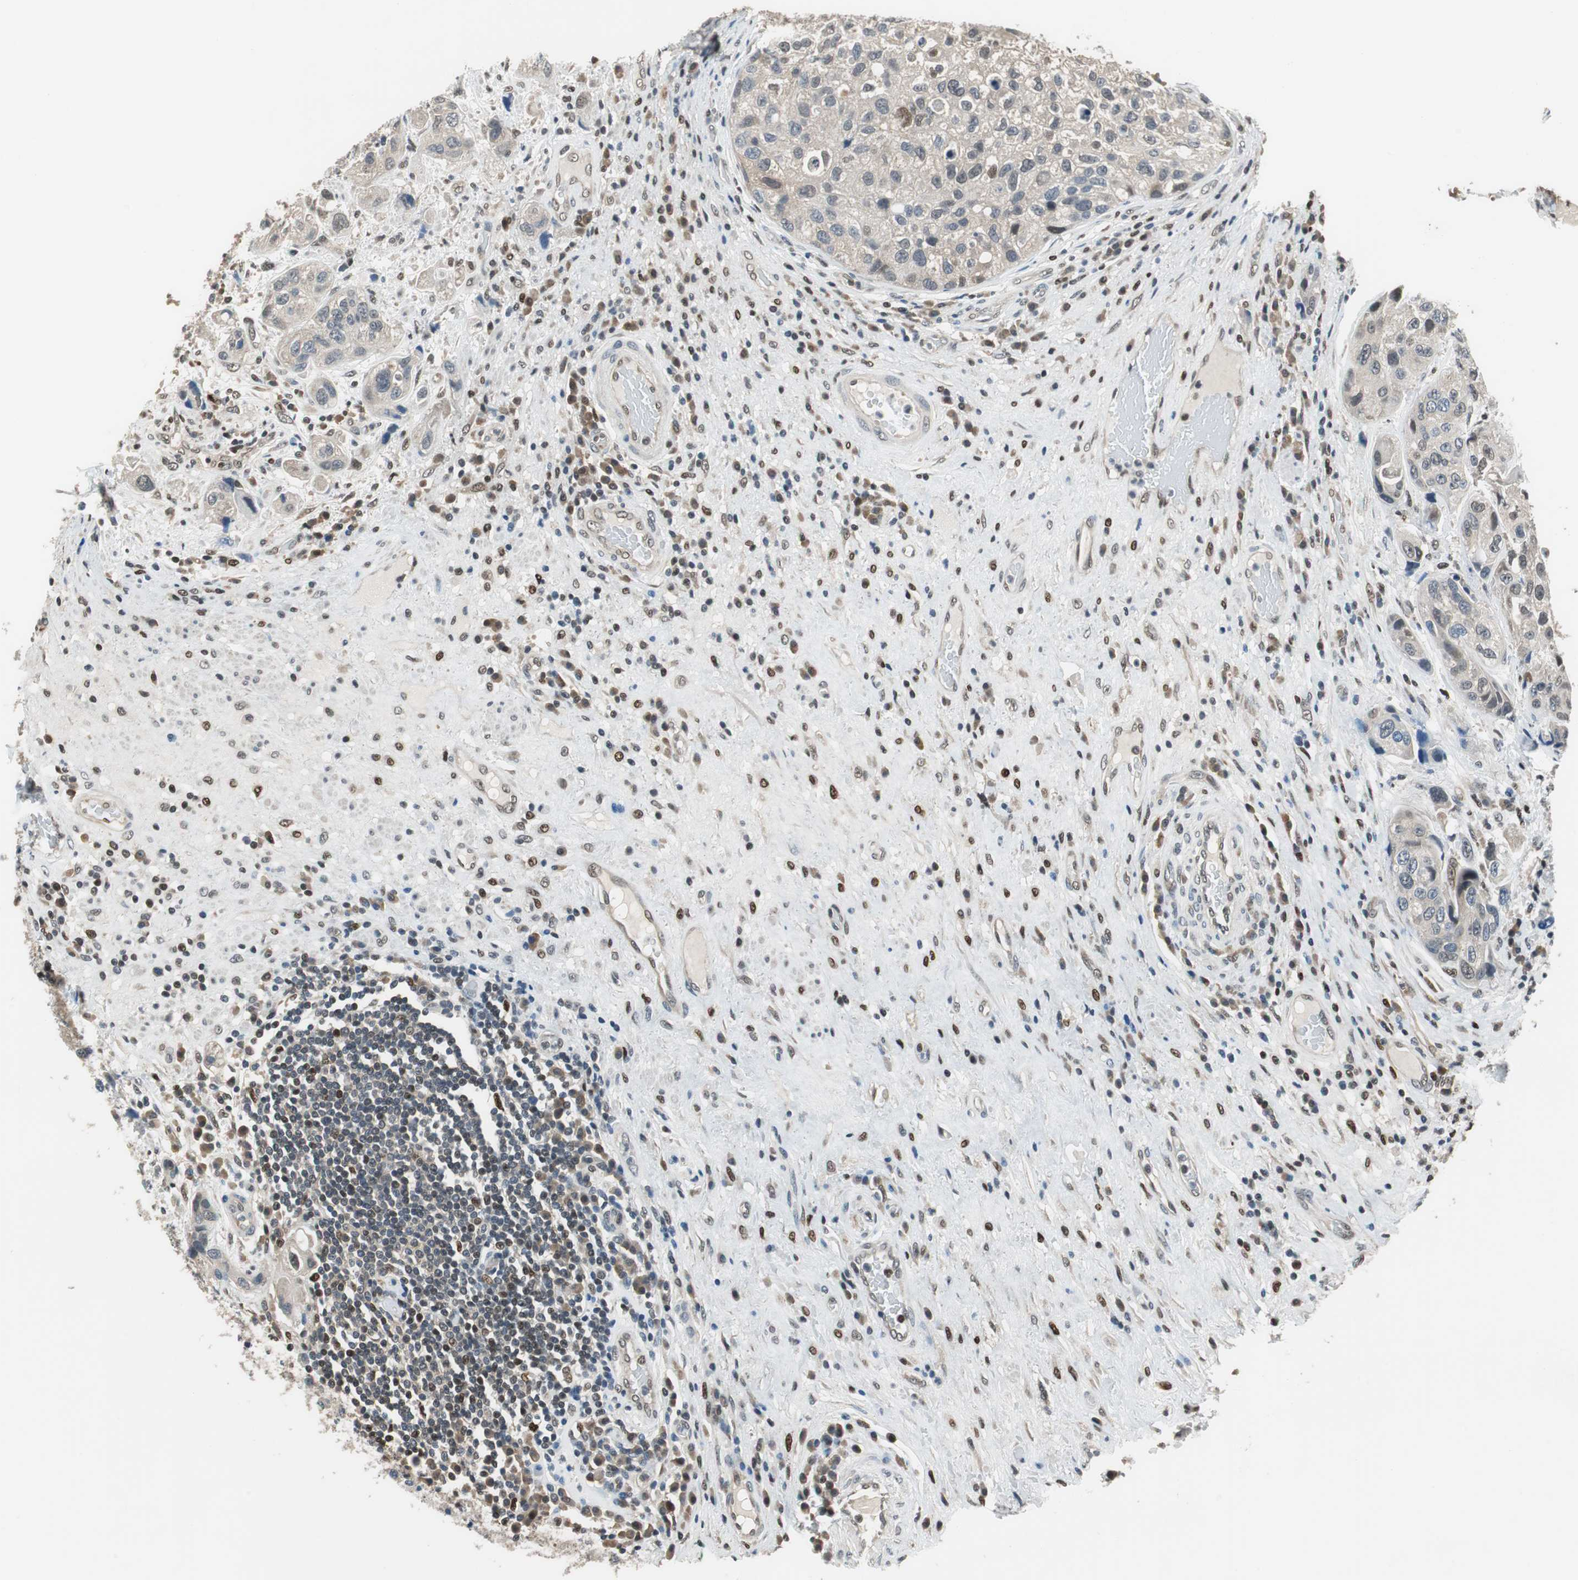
{"staining": {"intensity": "weak", "quantity": "<25%", "location": "nuclear"}, "tissue": "urothelial cancer", "cell_type": "Tumor cells", "image_type": "cancer", "snomed": [{"axis": "morphology", "description": "Urothelial carcinoma, High grade"}, {"axis": "topography", "description": "Urinary bladder"}], "caption": "An image of urothelial carcinoma (high-grade) stained for a protein reveals no brown staining in tumor cells.", "gene": "MAFB", "patient": {"sex": "female", "age": 64}}